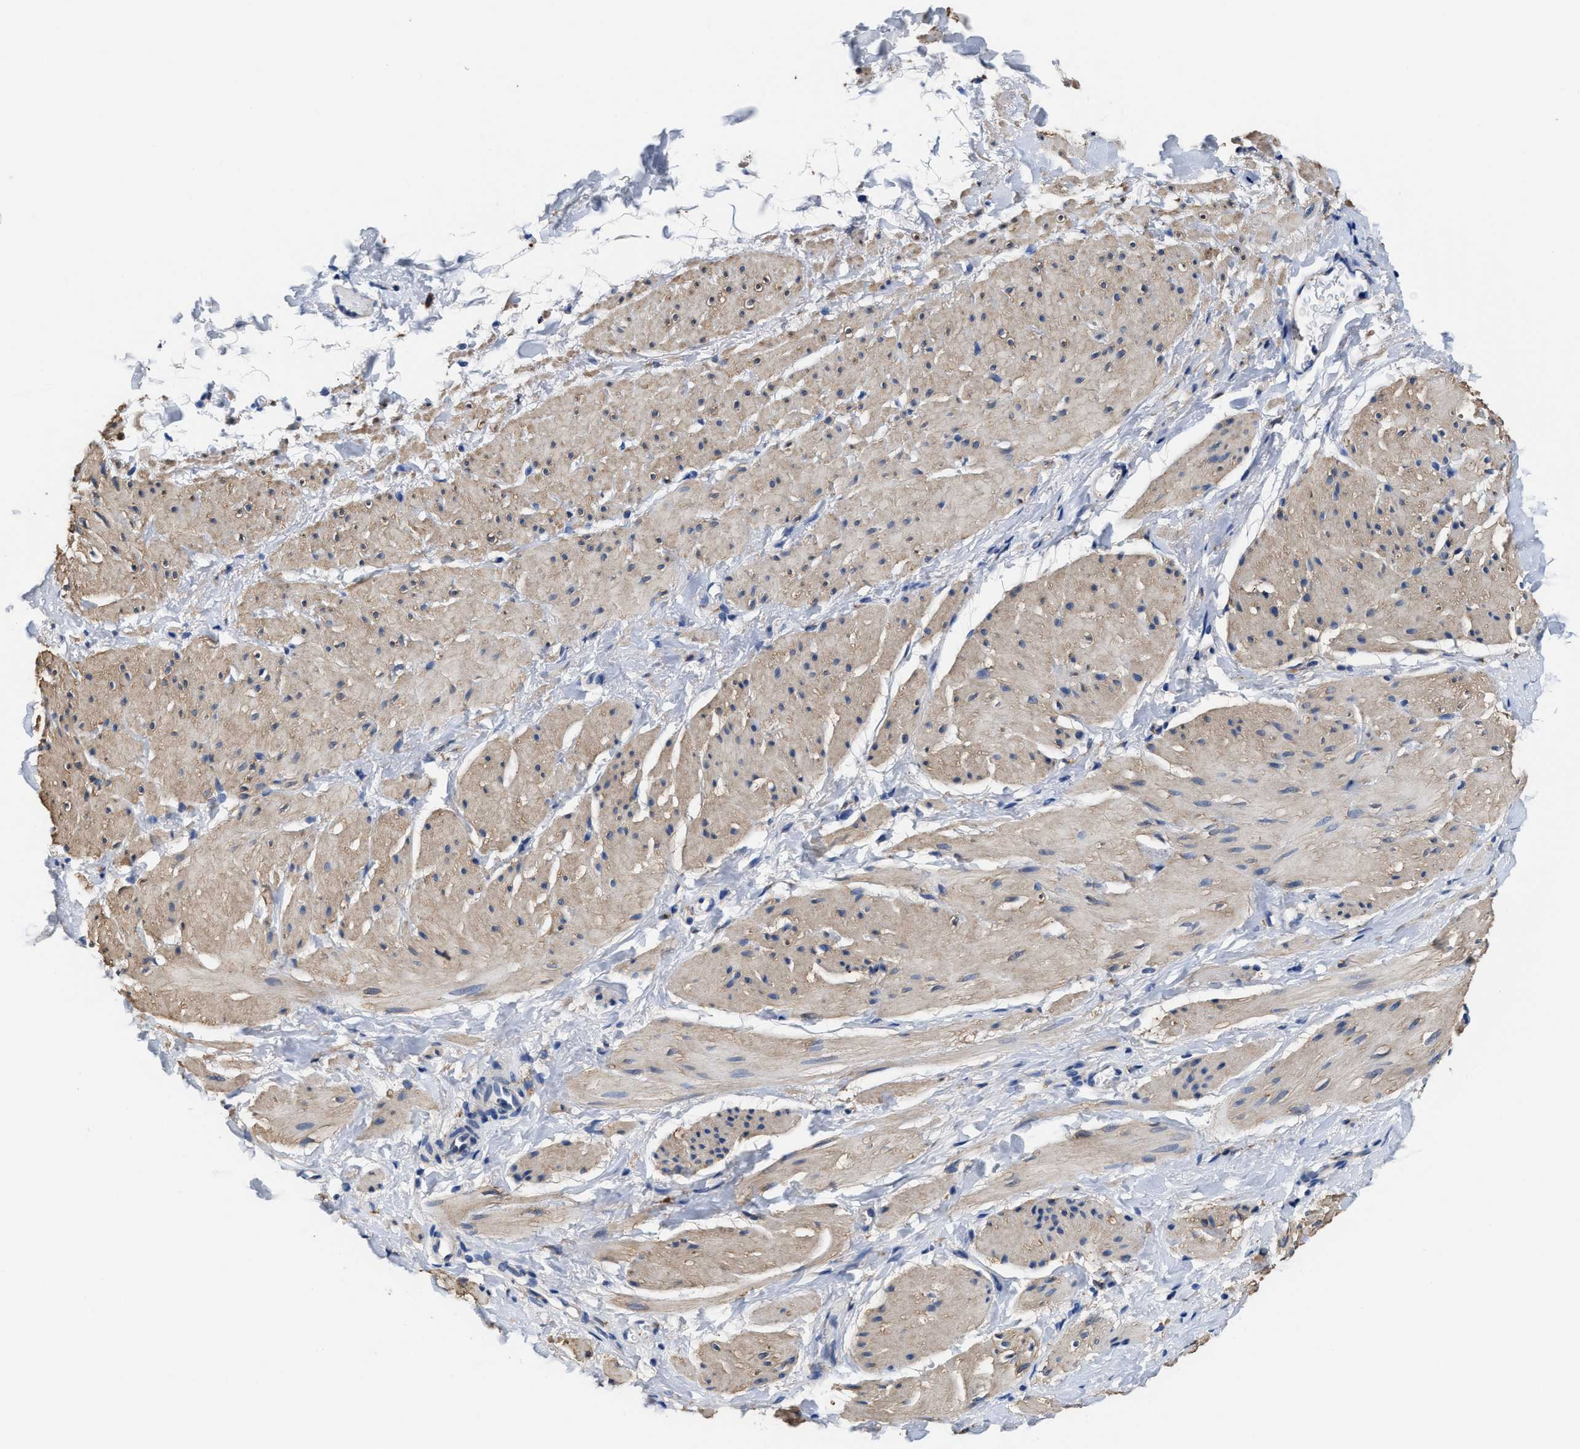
{"staining": {"intensity": "moderate", "quantity": "25%-75%", "location": "cytoplasmic/membranous"}, "tissue": "smooth muscle", "cell_type": "Smooth muscle cells", "image_type": "normal", "snomed": [{"axis": "morphology", "description": "Normal tissue, NOS"}, {"axis": "topography", "description": "Smooth muscle"}], "caption": "This micrograph displays immunohistochemistry staining of unremarkable smooth muscle, with medium moderate cytoplasmic/membranous positivity in approximately 25%-75% of smooth muscle cells.", "gene": "TMEM30A", "patient": {"sex": "male", "age": 16}}